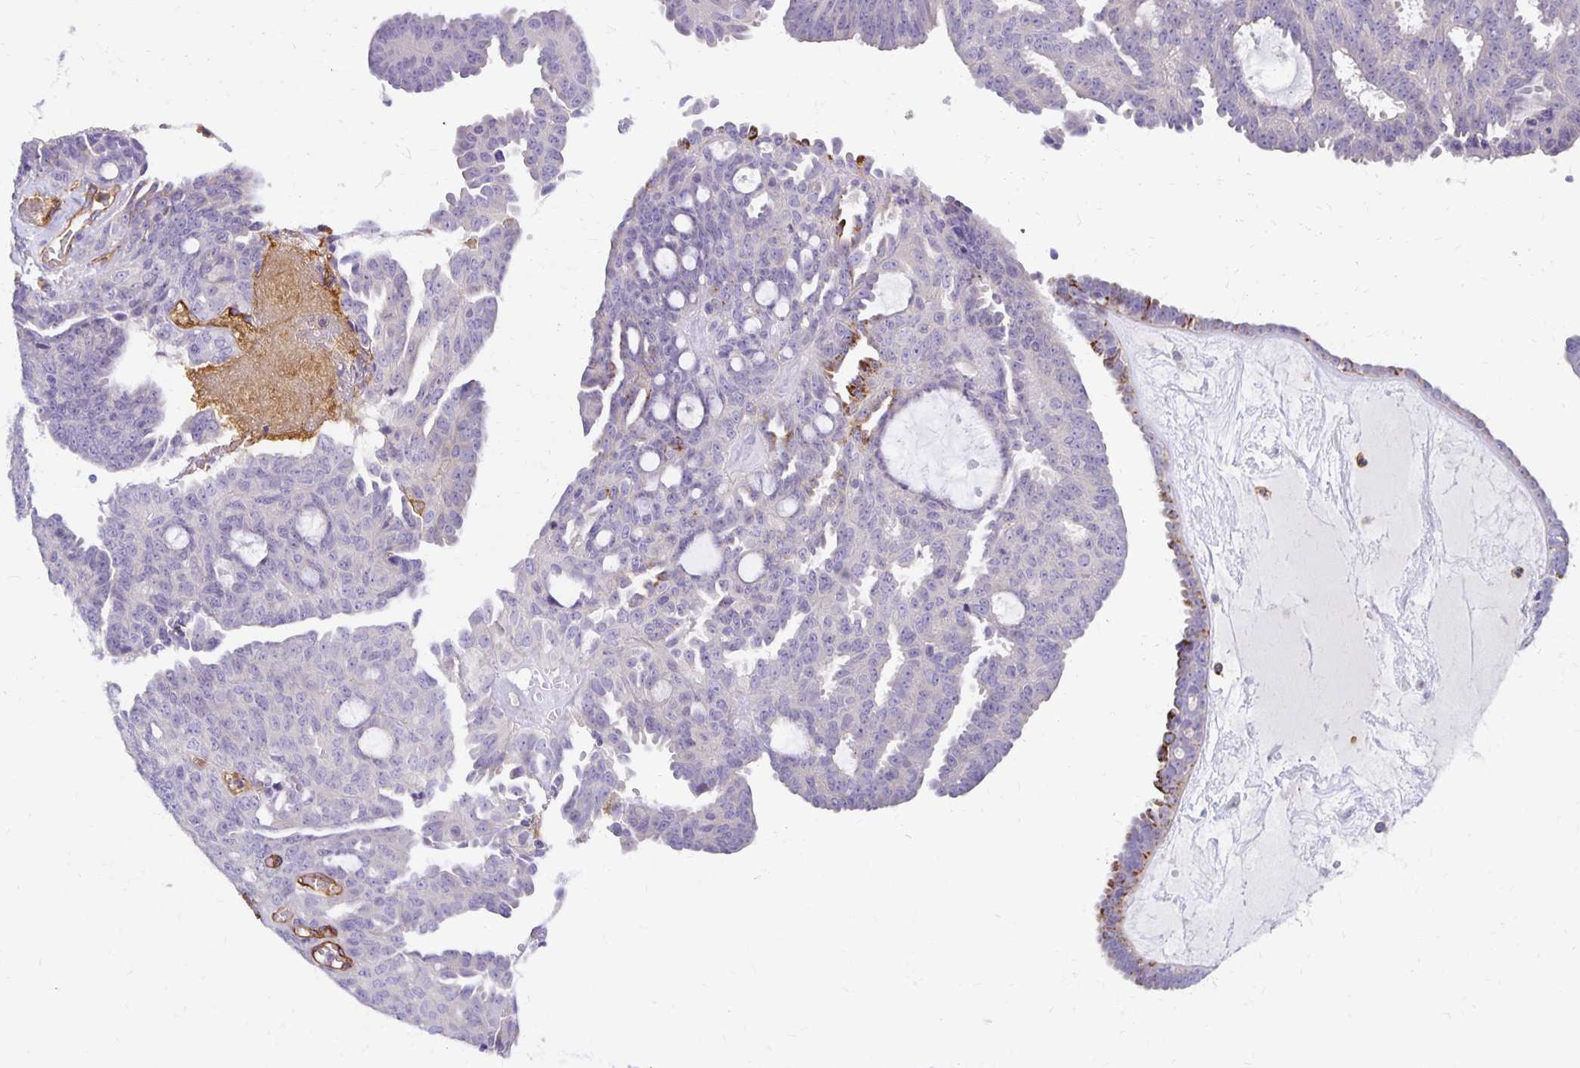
{"staining": {"intensity": "negative", "quantity": "none", "location": "none"}, "tissue": "ovarian cancer", "cell_type": "Tumor cells", "image_type": "cancer", "snomed": [{"axis": "morphology", "description": "Cystadenocarcinoma, serous, NOS"}, {"axis": "topography", "description": "Ovary"}], "caption": "Tumor cells are negative for brown protein staining in serous cystadenocarcinoma (ovarian).", "gene": "TTYH1", "patient": {"sex": "female", "age": 71}}